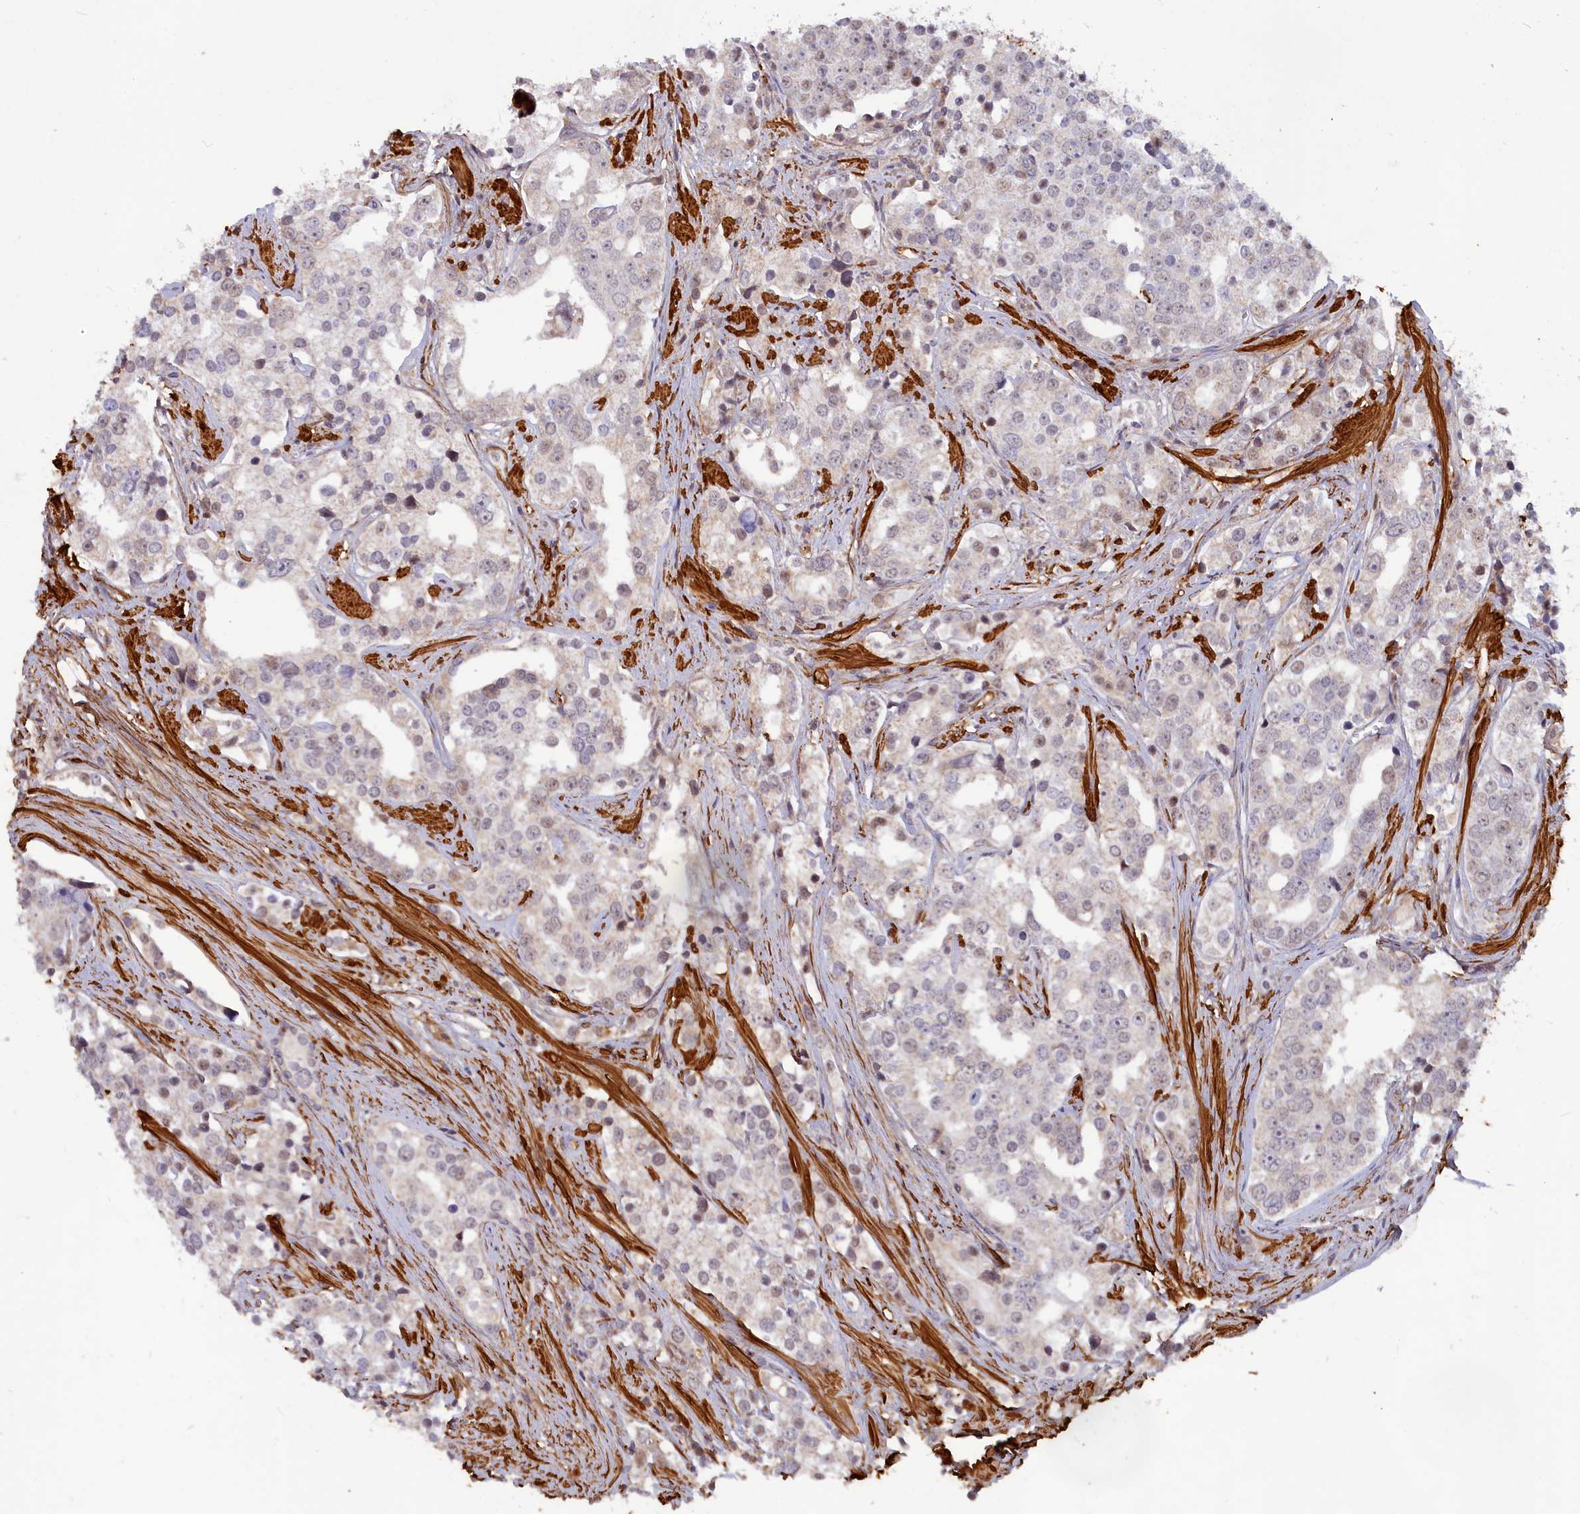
{"staining": {"intensity": "negative", "quantity": "none", "location": "none"}, "tissue": "prostate cancer", "cell_type": "Tumor cells", "image_type": "cancer", "snomed": [{"axis": "morphology", "description": "Adenocarcinoma, High grade"}, {"axis": "topography", "description": "Prostate"}], "caption": "Prostate adenocarcinoma (high-grade) was stained to show a protein in brown. There is no significant positivity in tumor cells.", "gene": "CCDC154", "patient": {"sex": "male", "age": 71}}